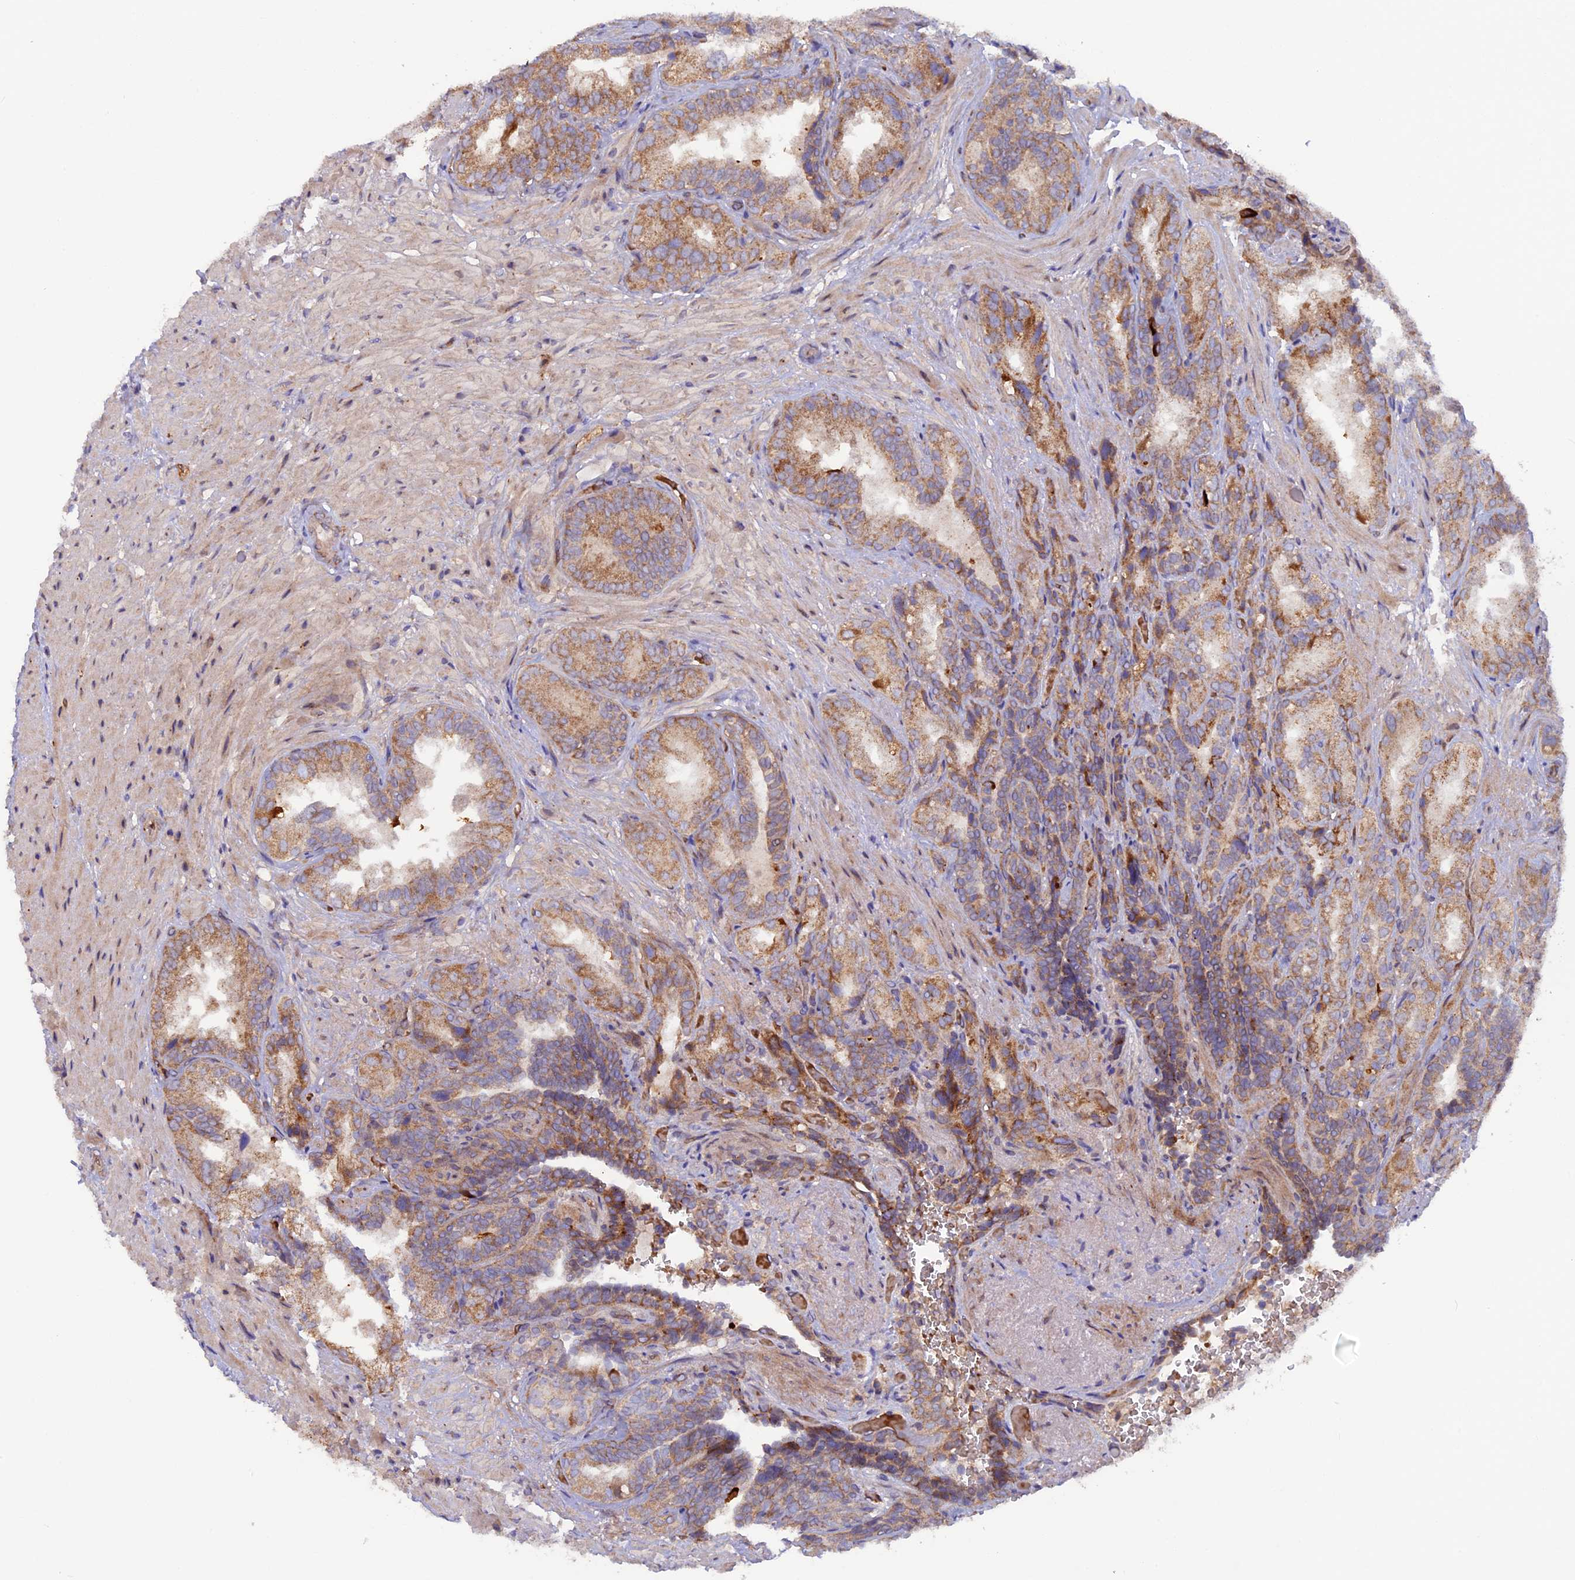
{"staining": {"intensity": "moderate", "quantity": ">75%", "location": "cytoplasmic/membranous"}, "tissue": "seminal vesicle", "cell_type": "Glandular cells", "image_type": "normal", "snomed": [{"axis": "morphology", "description": "Normal tissue, NOS"}, {"axis": "topography", "description": "Seminal veicle"}, {"axis": "topography", "description": "Peripheral nerve tissue"}], "caption": "Immunohistochemical staining of benign human seminal vesicle shows moderate cytoplasmic/membranous protein positivity in approximately >75% of glandular cells.", "gene": "DUS3L", "patient": {"sex": "male", "age": 63}}